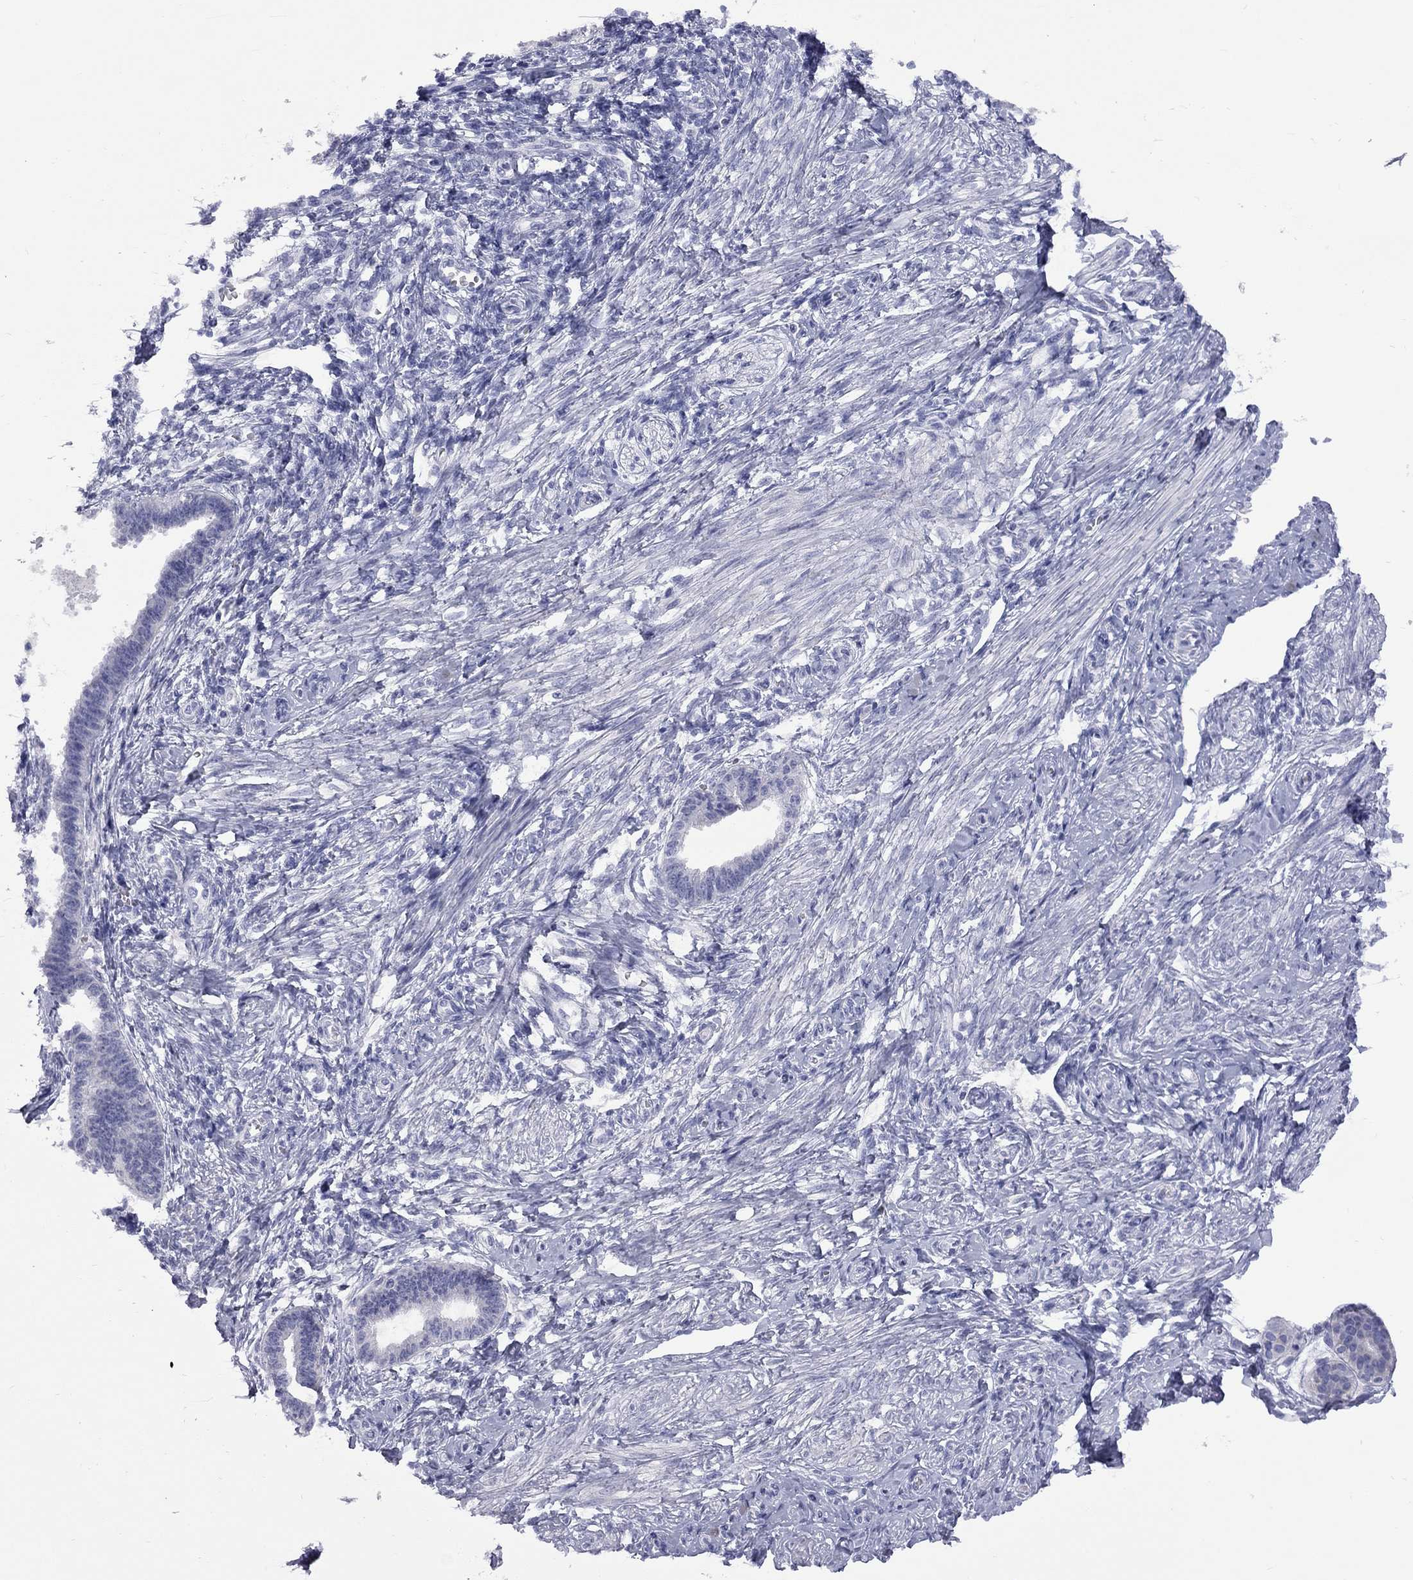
{"staining": {"intensity": "negative", "quantity": "none", "location": "none"}, "tissue": "endometrium", "cell_type": "Cells in endometrial stroma", "image_type": "normal", "snomed": [{"axis": "morphology", "description": "Normal tissue, NOS"}, {"axis": "topography", "description": "Cervix"}, {"axis": "topography", "description": "Endometrium"}], "caption": "Human endometrium stained for a protein using immunohistochemistry shows no expression in cells in endometrial stroma.", "gene": "ABCB4", "patient": {"sex": "female", "age": 37}}